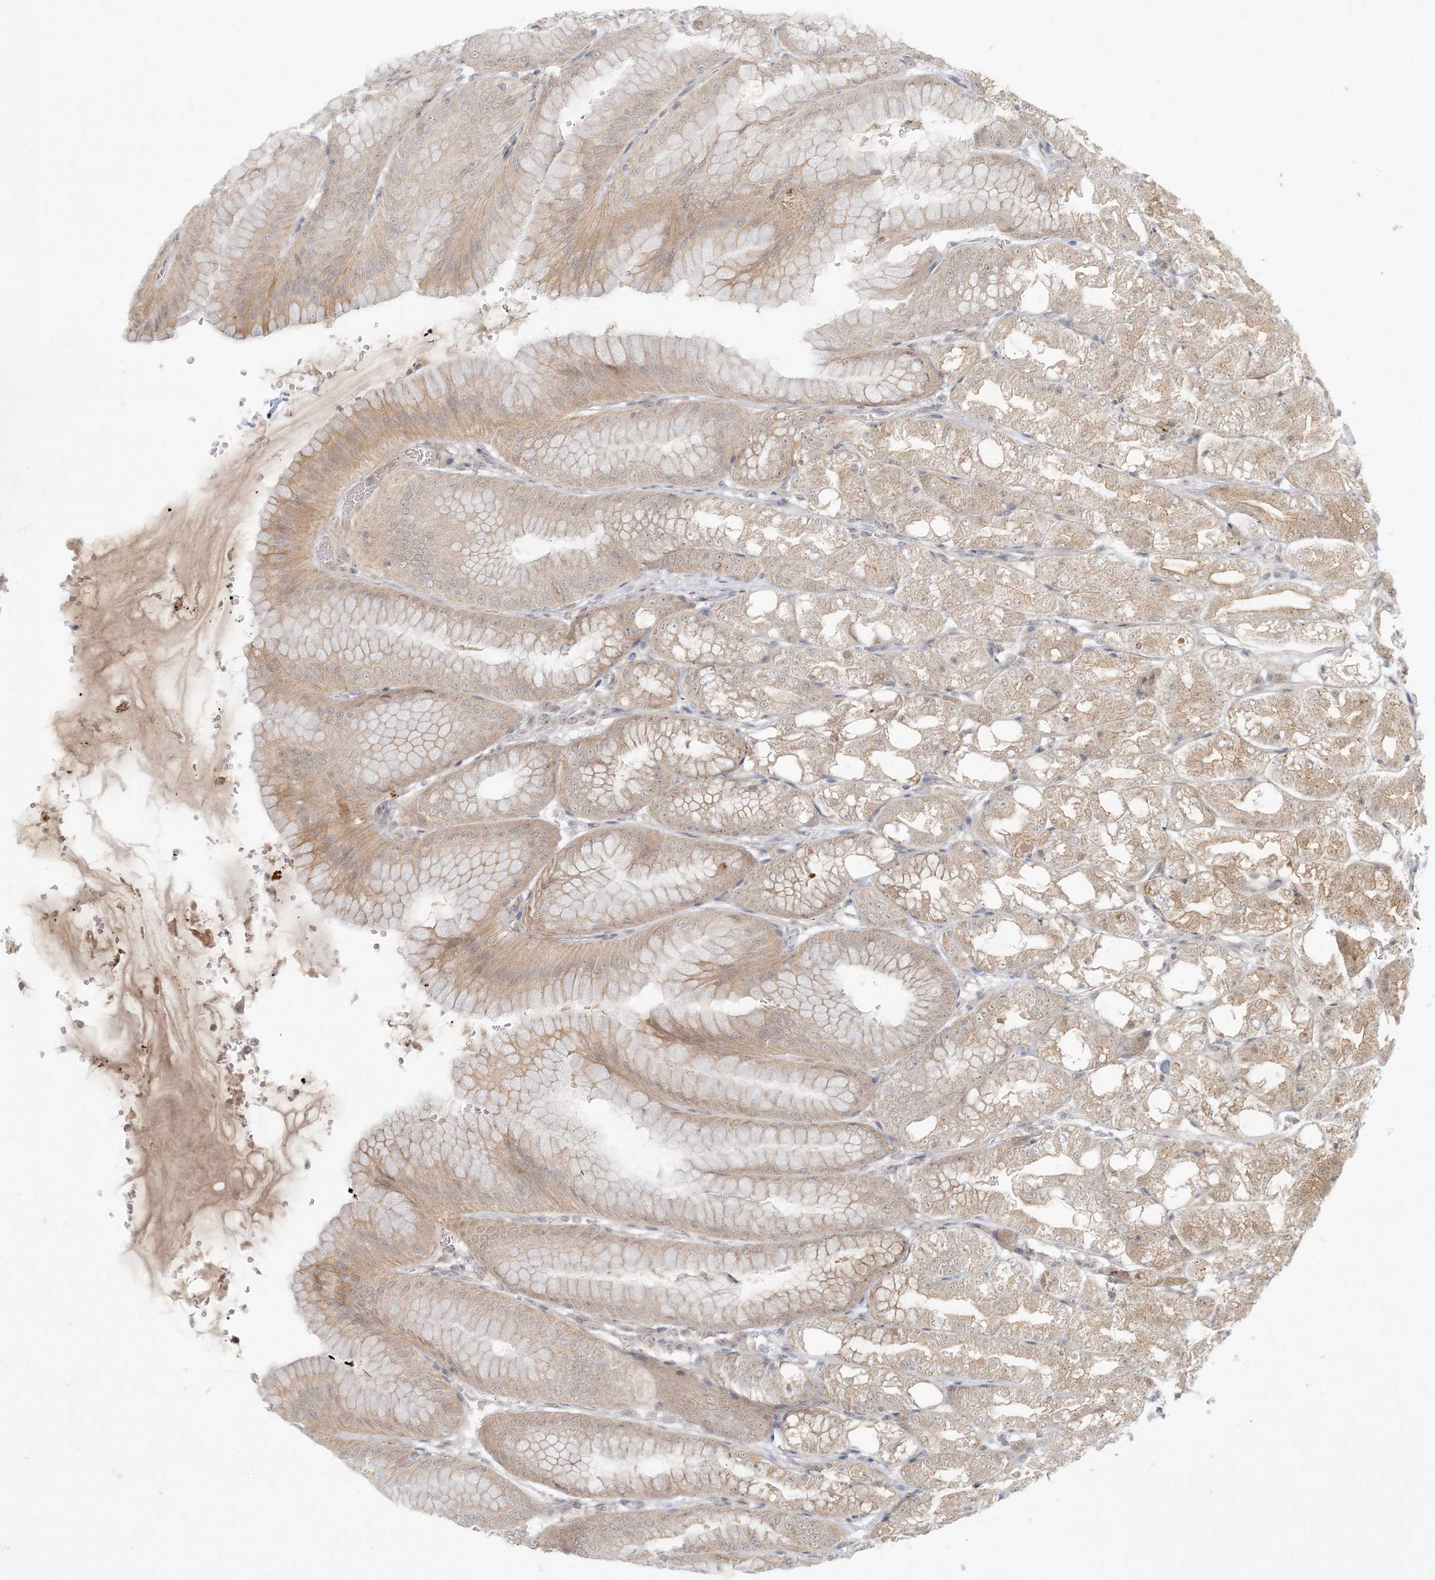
{"staining": {"intensity": "moderate", "quantity": ">75%", "location": "cytoplasmic/membranous"}, "tissue": "stomach", "cell_type": "Glandular cells", "image_type": "normal", "snomed": [{"axis": "morphology", "description": "Normal tissue, NOS"}, {"axis": "topography", "description": "Stomach, lower"}], "caption": "Immunohistochemical staining of unremarkable stomach exhibits medium levels of moderate cytoplasmic/membranous staining in approximately >75% of glandular cells.", "gene": "OBI1", "patient": {"sex": "male", "age": 71}}